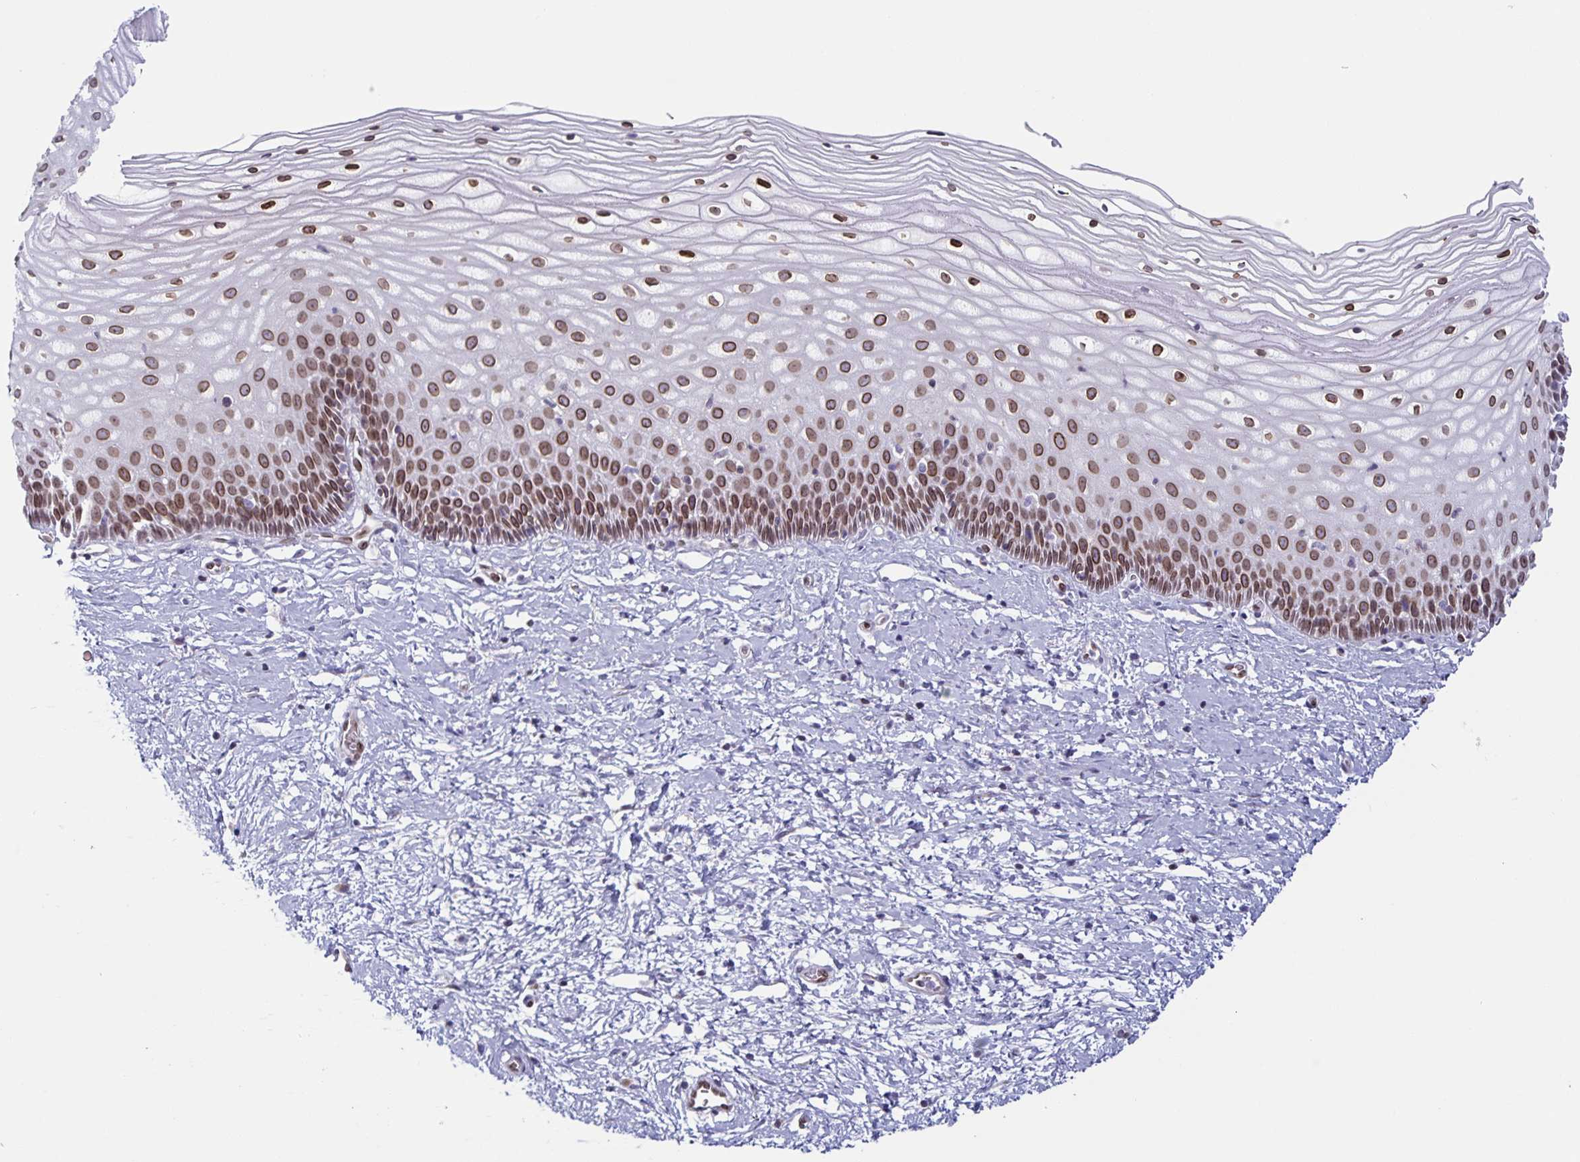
{"staining": {"intensity": "moderate", "quantity": ">75%", "location": "cytoplasmic/membranous,nuclear"}, "tissue": "cervix", "cell_type": "Glandular cells", "image_type": "normal", "snomed": [{"axis": "morphology", "description": "Normal tissue, NOS"}, {"axis": "topography", "description": "Cervix"}], "caption": "Immunohistochemical staining of unremarkable cervix reveals medium levels of moderate cytoplasmic/membranous,nuclear staining in approximately >75% of glandular cells. Nuclei are stained in blue.", "gene": "SYNE2", "patient": {"sex": "female", "age": 36}}